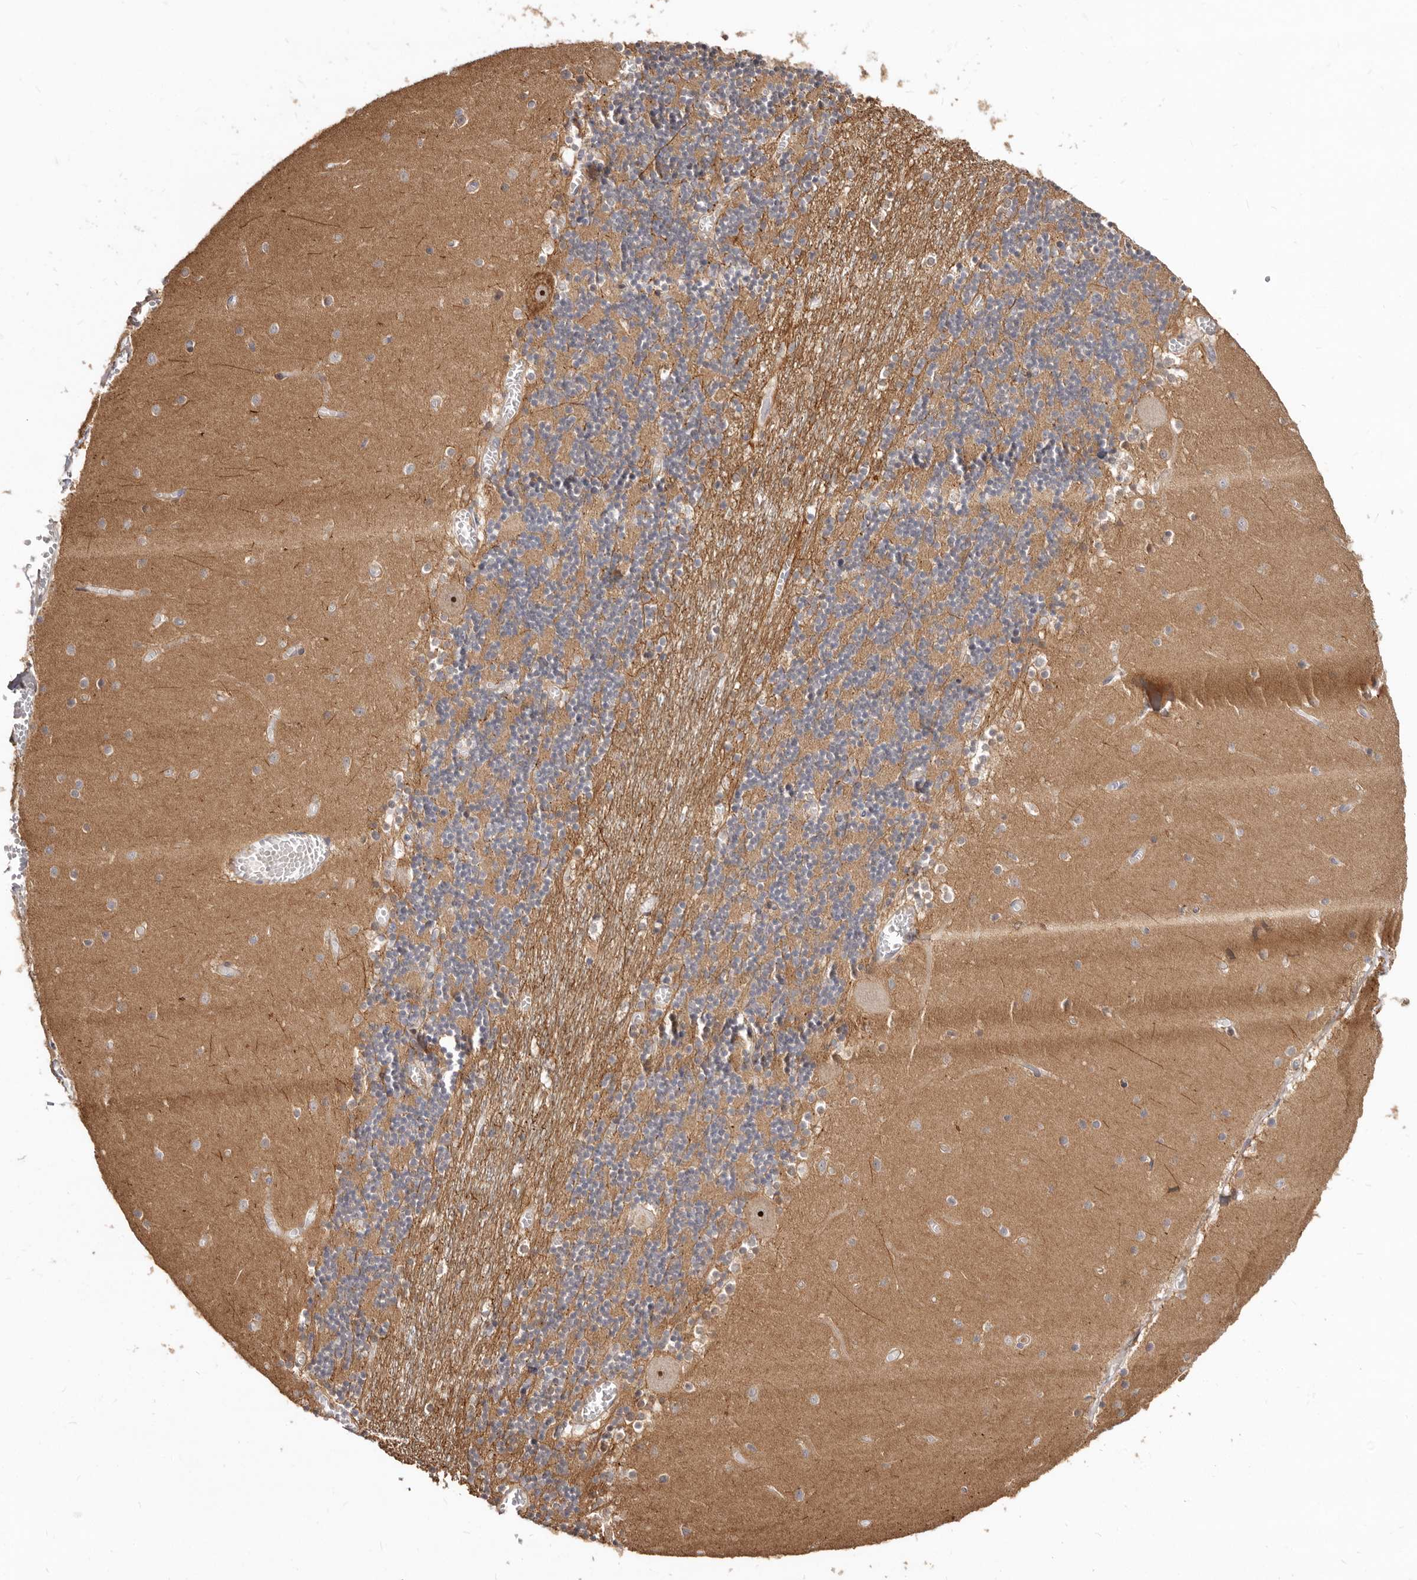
{"staining": {"intensity": "moderate", "quantity": ">75%", "location": "cytoplasmic/membranous"}, "tissue": "cerebellum", "cell_type": "Cells in granular layer", "image_type": "normal", "snomed": [{"axis": "morphology", "description": "Normal tissue, NOS"}, {"axis": "topography", "description": "Cerebellum"}], "caption": "Protein staining displays moderate cytoplasmic/membranous staining in approximately >75% of cells in granular layer in benign cerebellum.", "gene": "GPATCH4", "patient": {"sex": "female", "age": 28}}